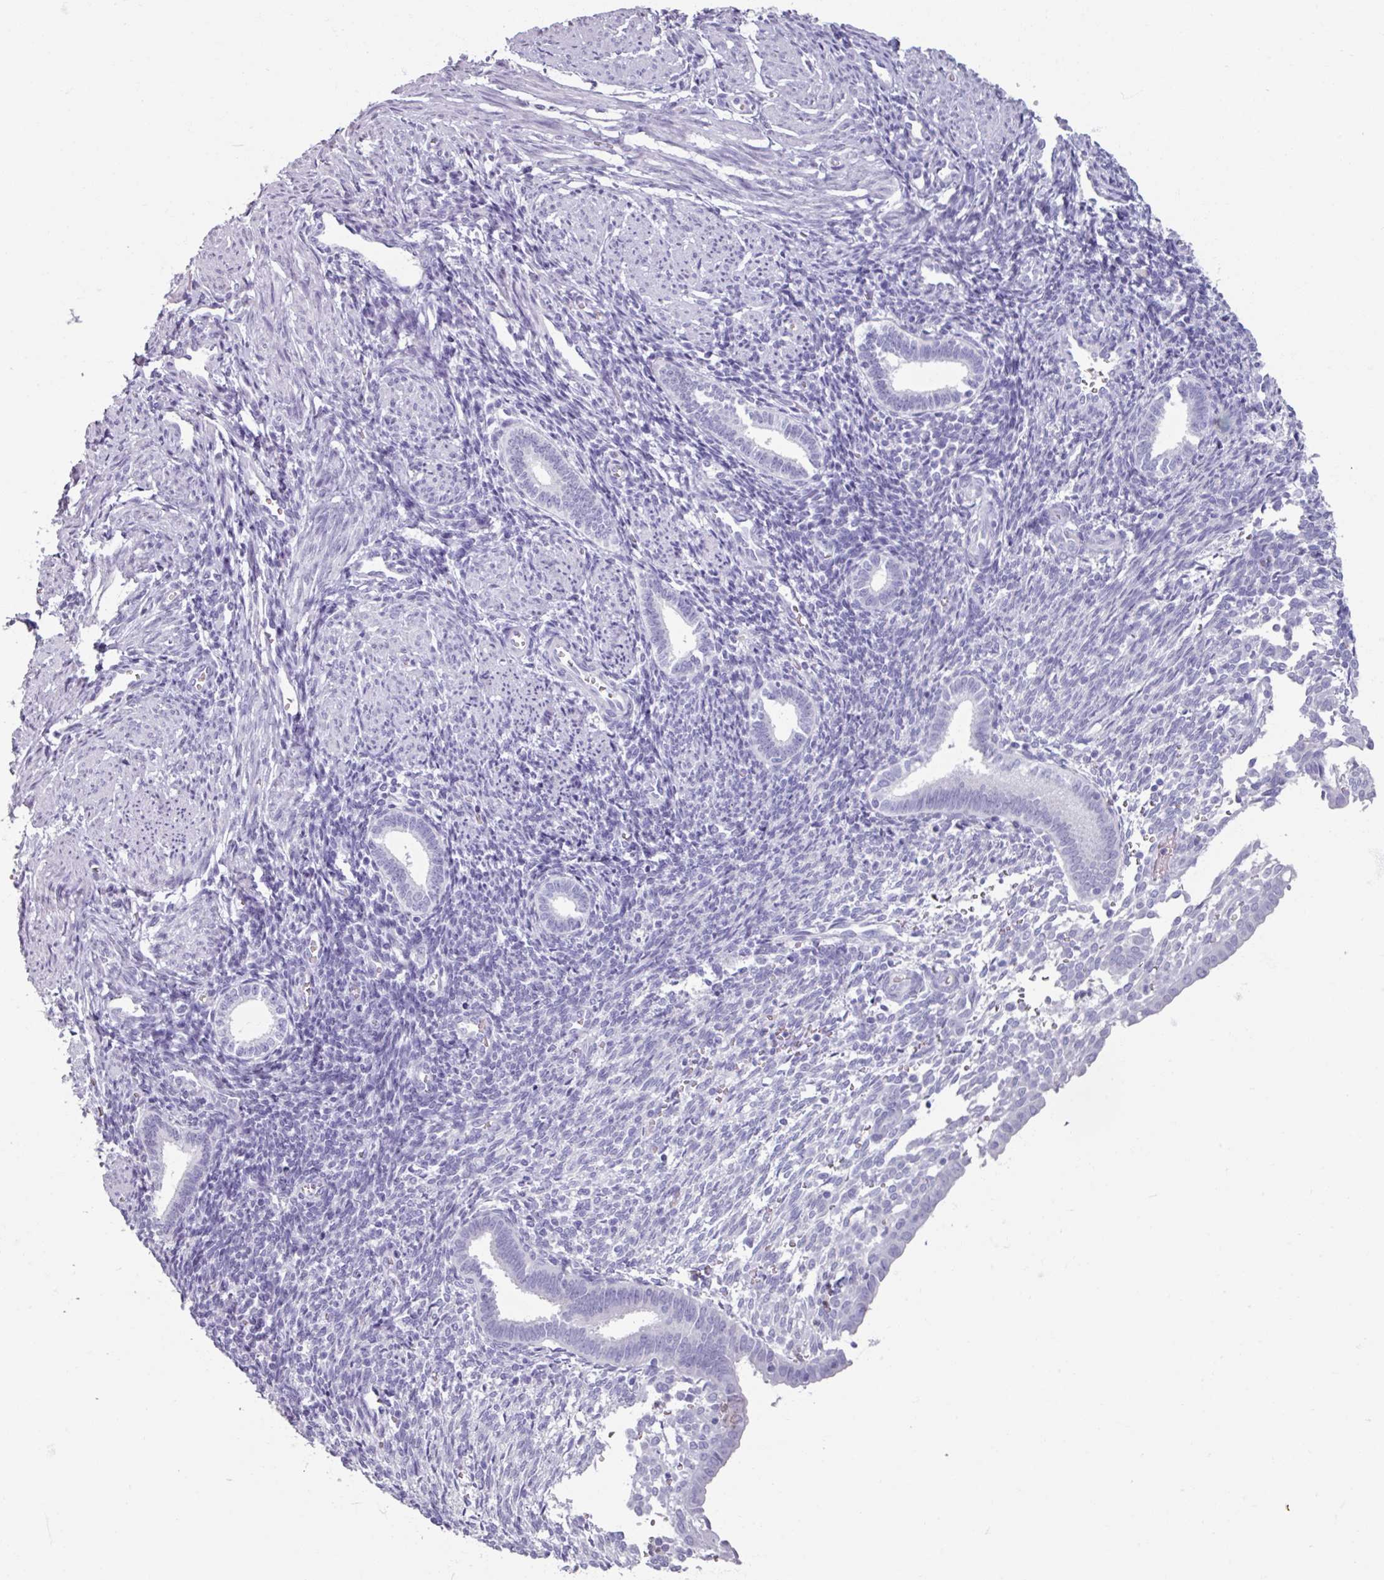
{"staining": {"intensity": "negative", "quantity": "none", "location": "none"}, "tissue": "endometrium", "cell_type": "Cells in endometrial stroma", "image_type": "normal", "snomed": [{"axis": "morphology", "description": "Normal tissue, NOS"}, {"axis": "topography", "description": "Endometrium"}], "caption": "The immunohistochemistry photomicrograph has no significant staining in cells in endometrial stroma of endometrium.", "gene": "ARG1", "patient": {"sex": "female", "age": 32}}